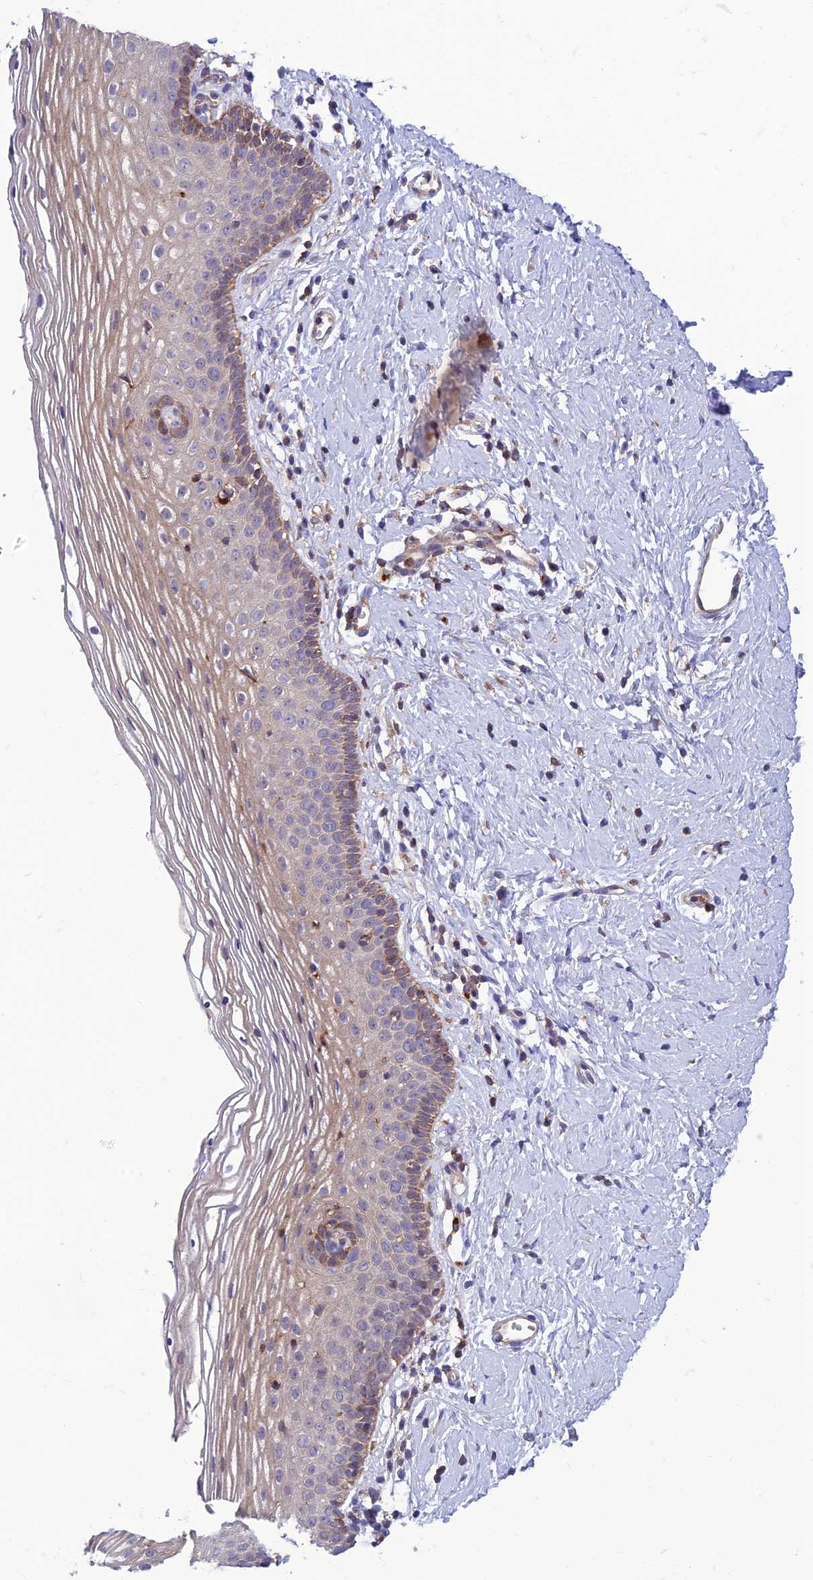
{"staining": {"intensity": "moderate", "quantity": "25%-75%", "location": "cytoplasmic/membranous"}, "tissue": "vagina", "cell_type": "Squamous epithelial cells", "image_type": "normal", "snomed": [{"axis": "morphology", "description": "Normal tissue, NOS"}, {"axis": "topography", "description": "Vagina"}], "caption": "DAB immunohistochemical staining of normal vagina exhibits moderate cytoplasmic/membranous protein expression in about 25%-75% of squamous epithelial cells. (DAB IHC with brightfield microscopy, high magnification).", "gene": "IRAK3", "patient": {"sex": "female", "age": 32}}